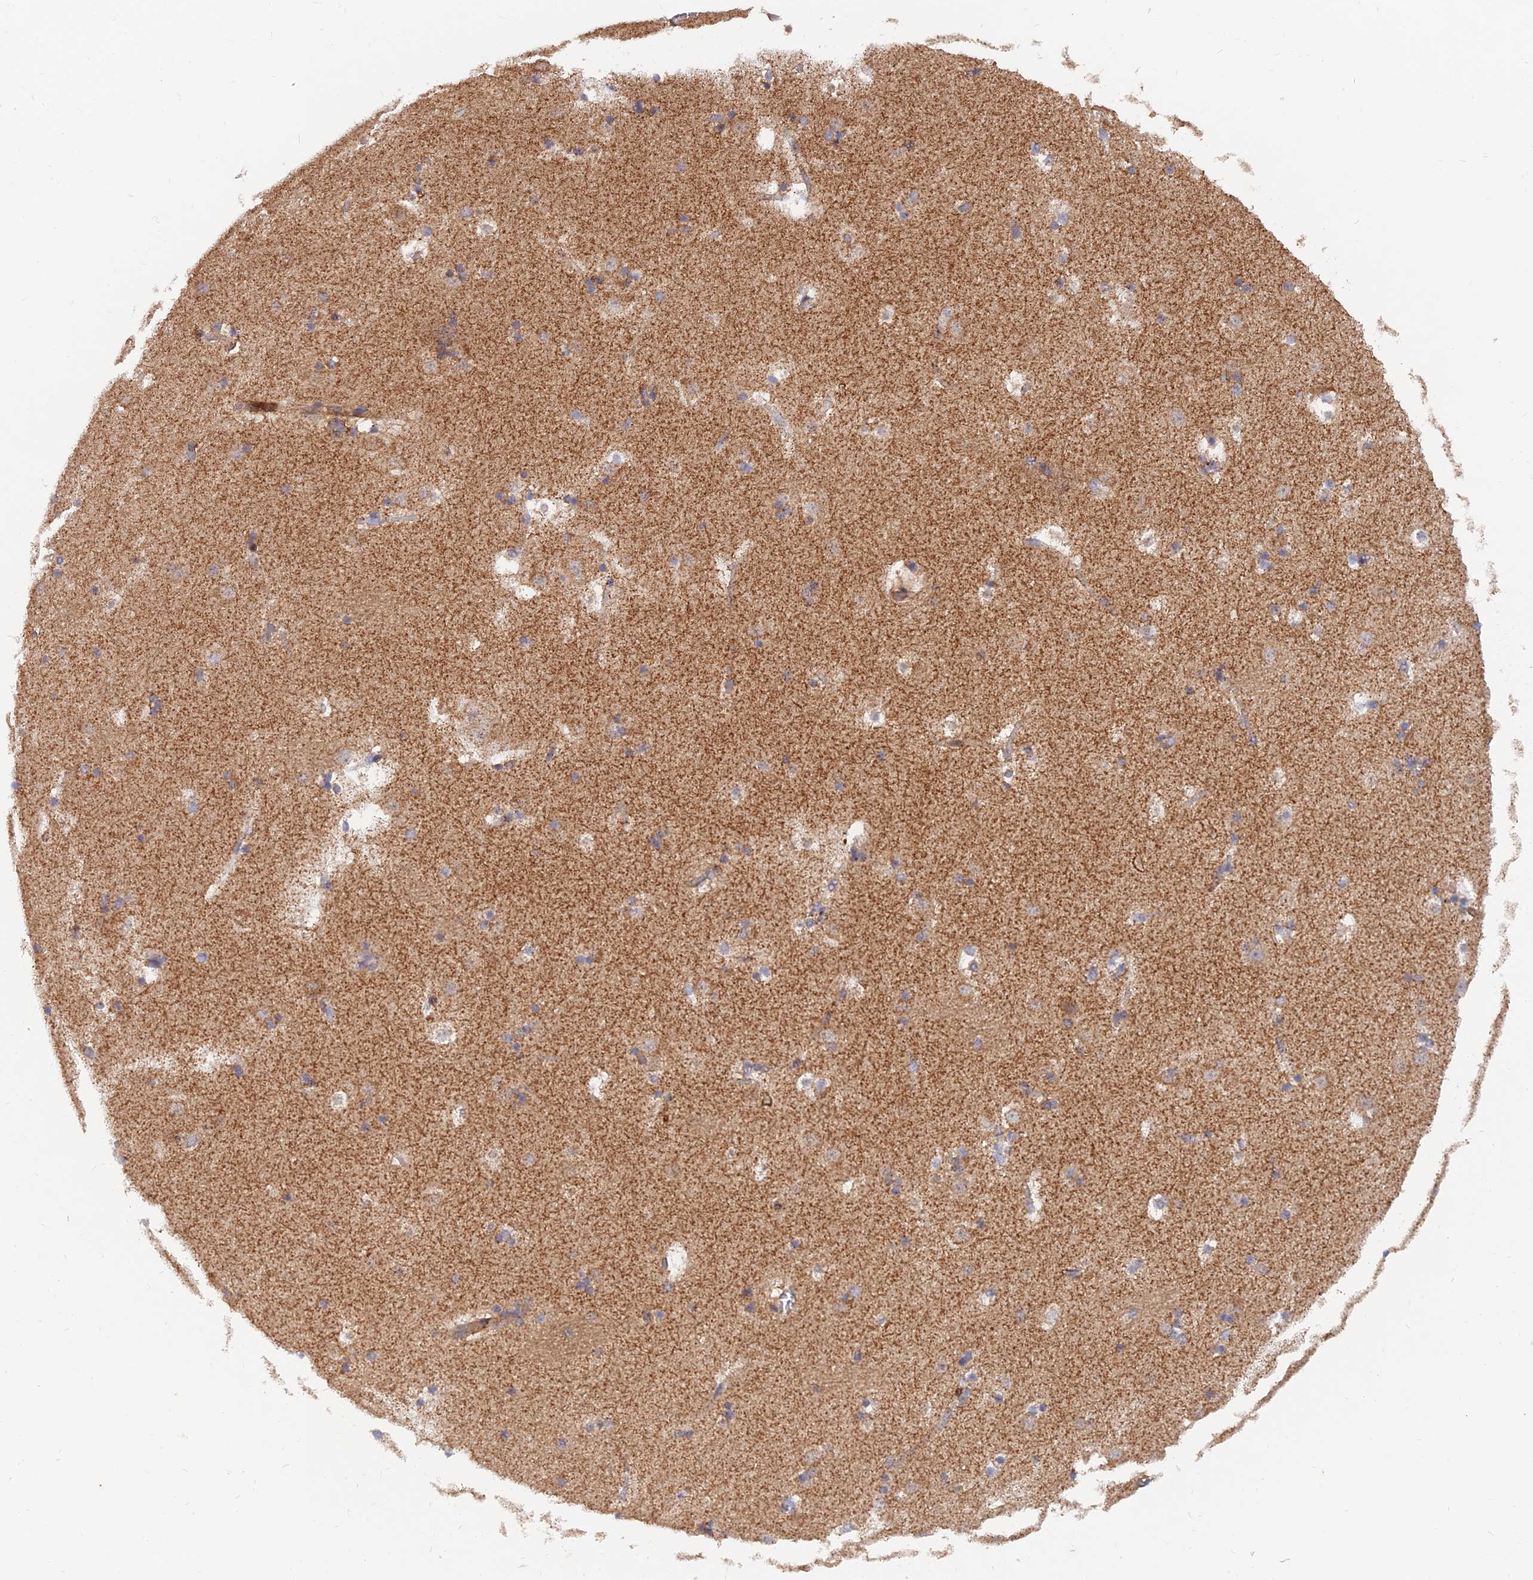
{"staining": {"intensity": "moderate", "quantity": "<25%", "location": "cytoplasmic/membranous"}, "tissue": "caudate", "cell_type": "Glial cells", "image_type": "normal", "snomed": [{"axis": "morphology", "description": "Normal tissue, NOS"}, {"axis": "topography", "description": "Lateral ventricle wall"}], "caption": "Caudate stained with immunohistochemistry (IHC) displays moderate cytoplasmic/membranous expression in approximately <25% of glial cells.", "gene": "SLC38A11", "patient": {"sex": "male", "age": 45}}